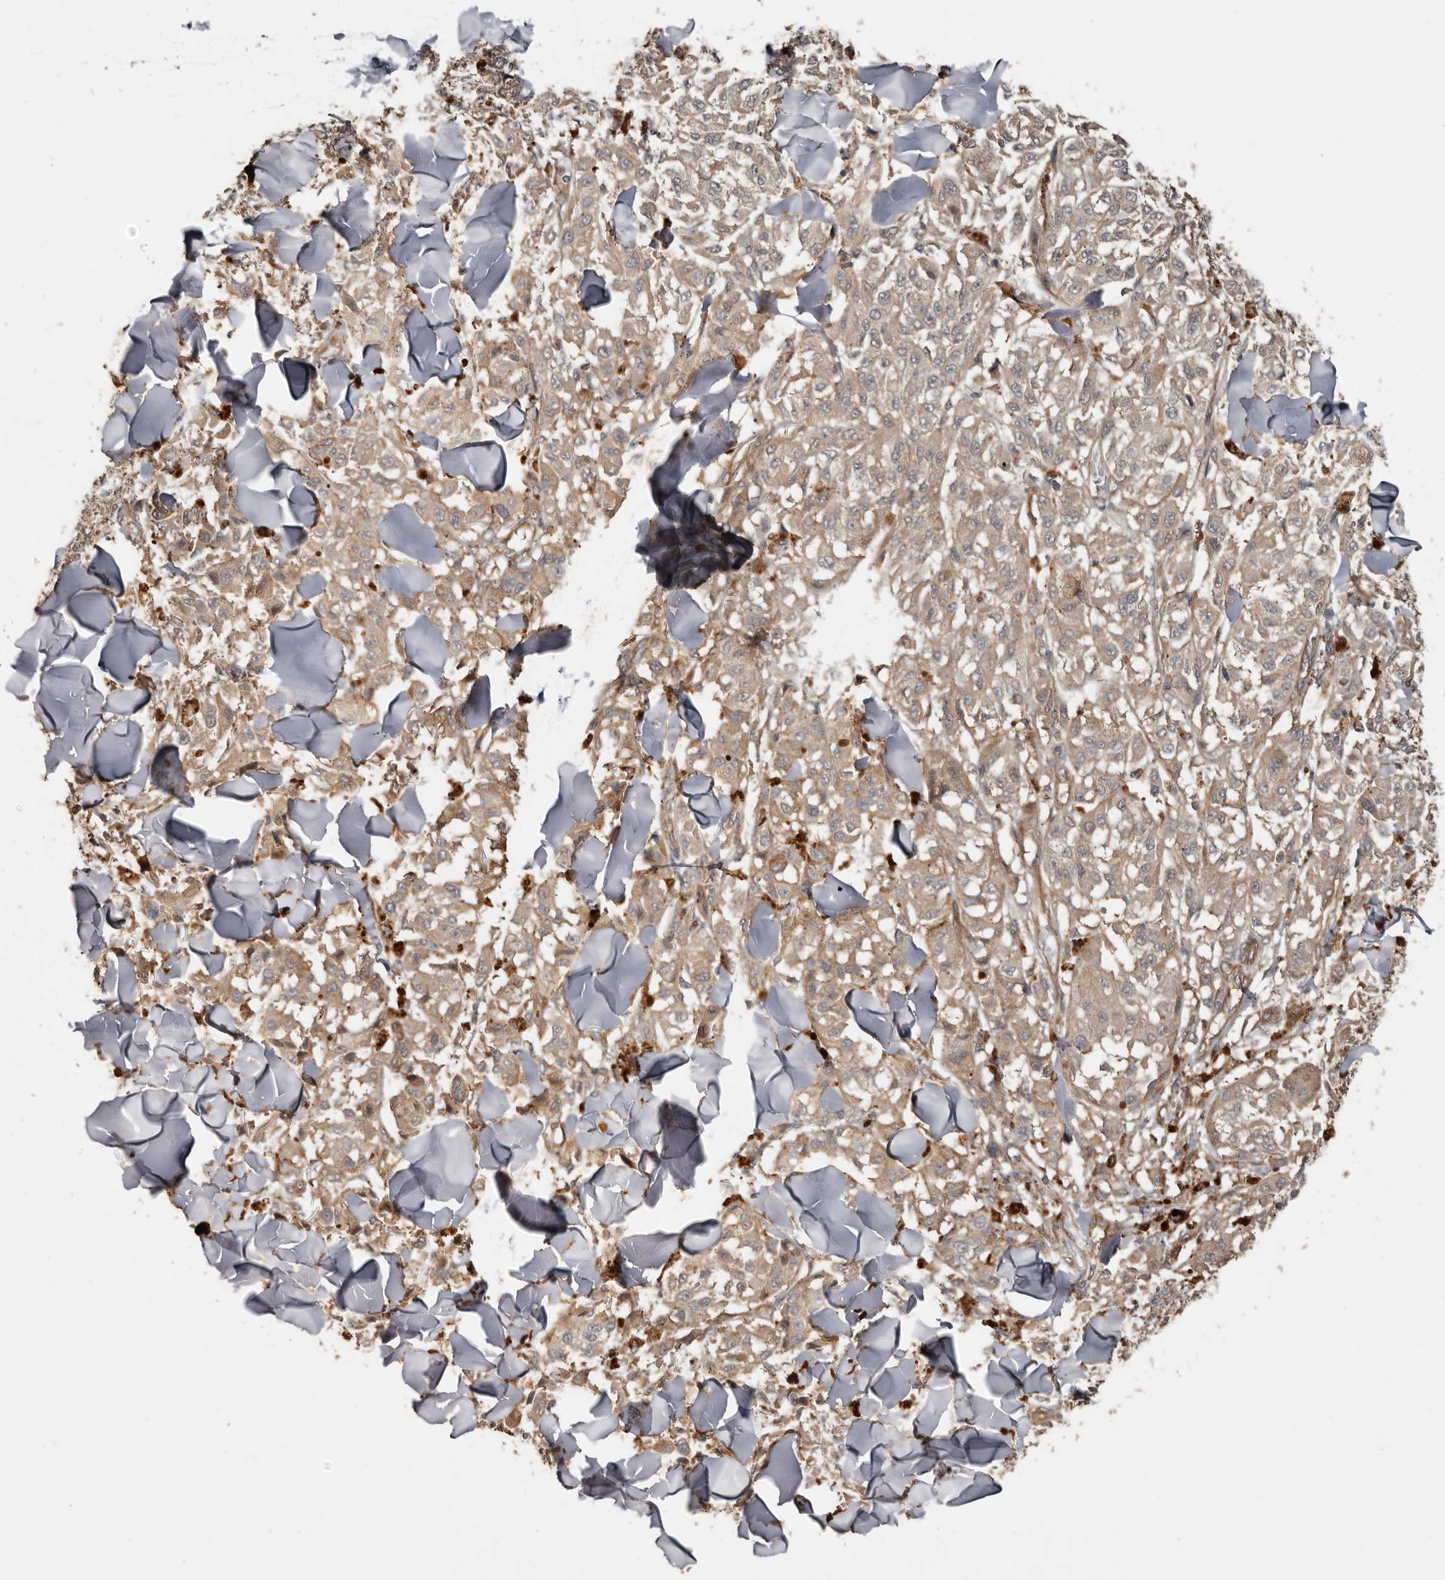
{"staining": {"intensity": "weak", "quantity": ">75%", "location": "cytoplasmic/membranous"}, "tissue": "melanoma", "cell_type": "Tumor cells", "image_type": "cancer", "snomed": [{"axis": "morphology", "description": "Malignant melanoma, NOS"}, {"axis": "topography", "description": "Skin"}], "caption": "This is a histology image of immunohistochemistry staining of malignant melanoma, which shows weak staining in the cytoplasmic/membranous of tumor cells.", "gene": "EXOC3L1", "patient": {"sex": "female", "age": 64}}